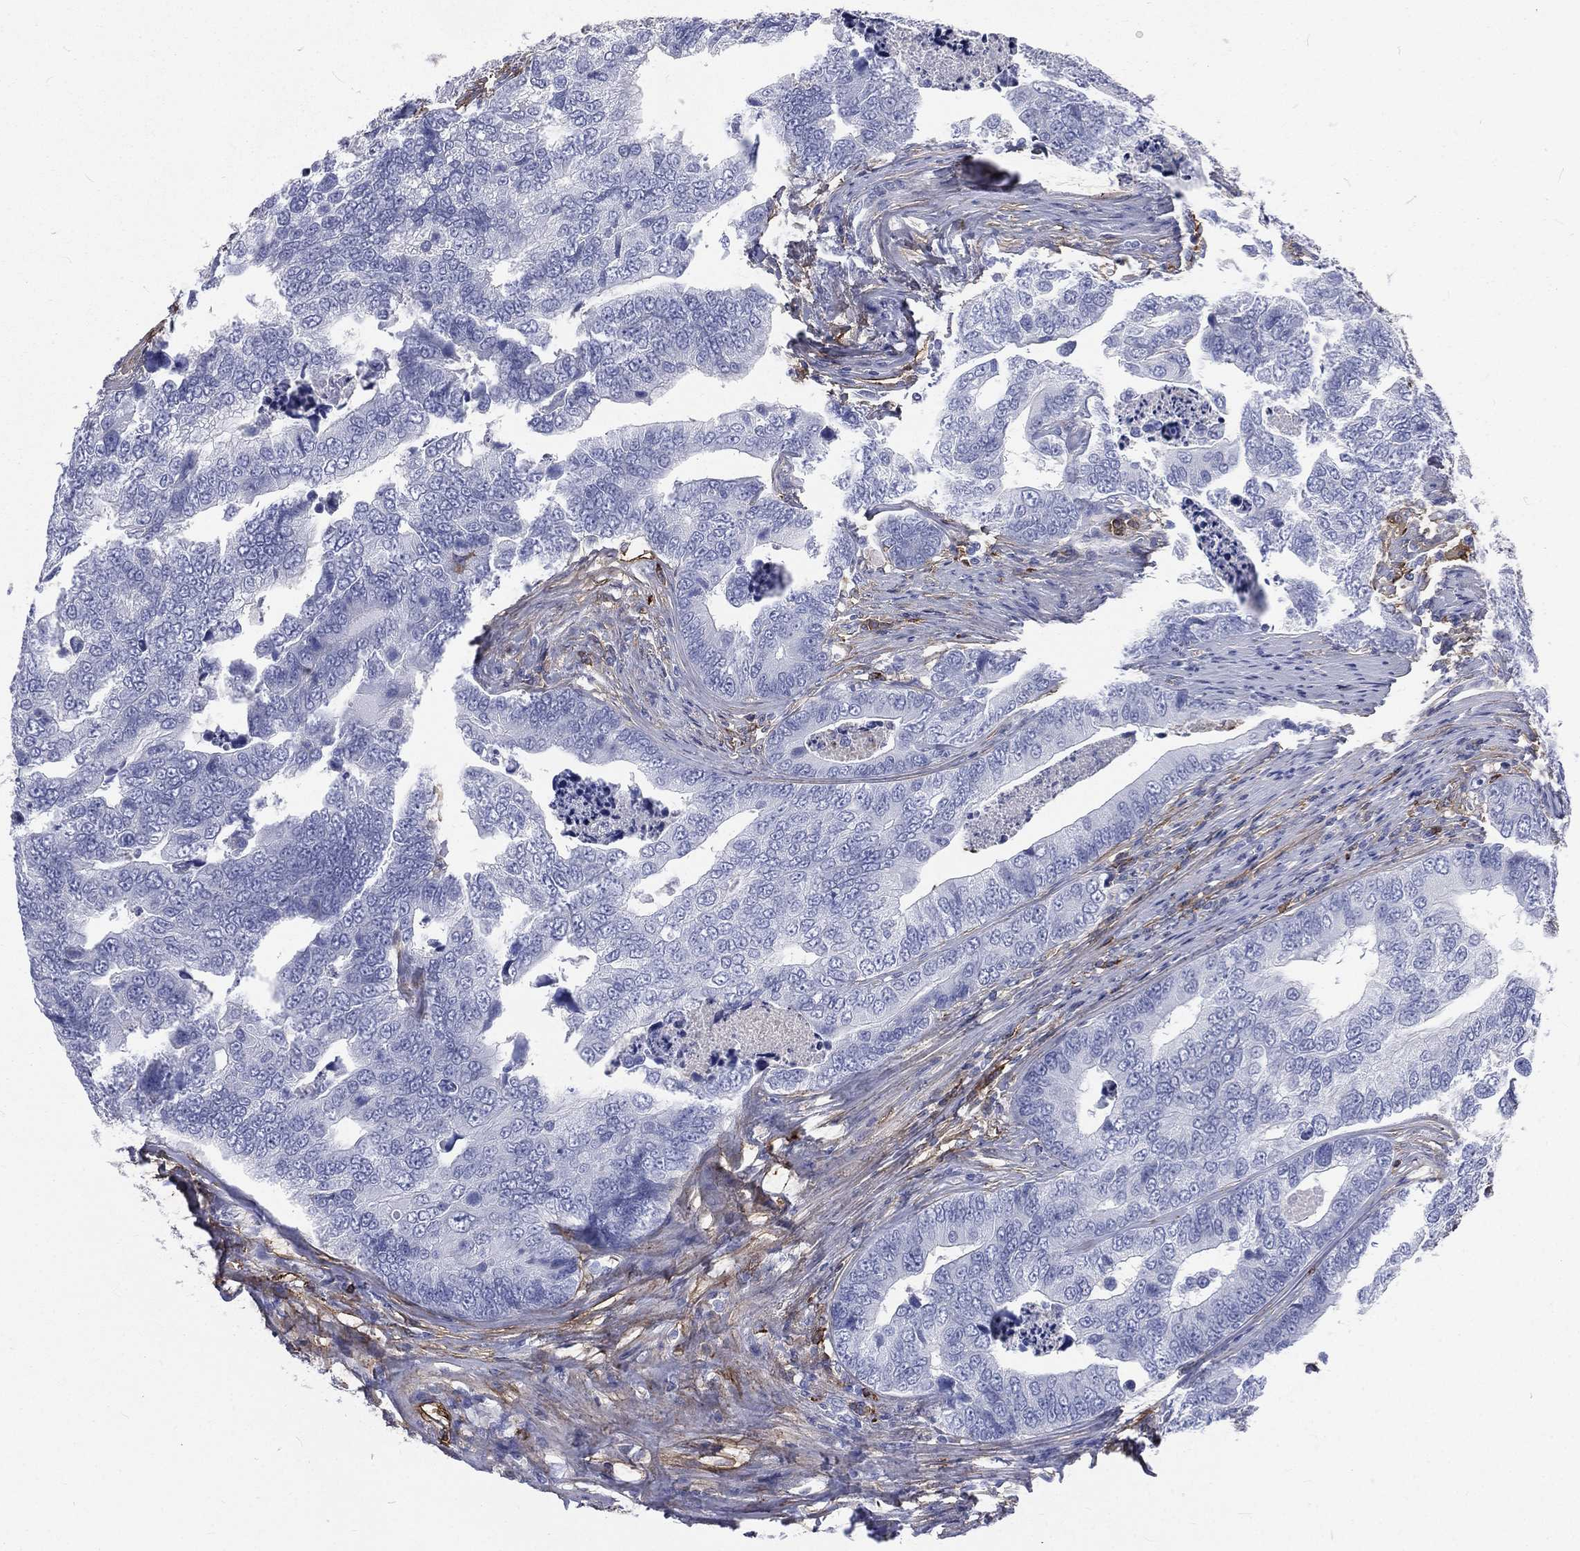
{"staining": {"intensity": "negative", "quantity": "none", "location": "none"}, "tissue": "colorectal cancer", "cell_type": "Tumor cells", "image_type": "cancer", "snomed": [{"axis": "morphology", "description": "Adenocarcinoma, NOS"}, {"axis": "topography", "description": "Colon"}], "caption": "High power microscopy photomicrograph of an IHC histopathology image of colorectal adenocarcinoma, revealing no significant staining in tumor cells.", "gene": "BASP1", "patient": {"sex": "female", "age": 72}}